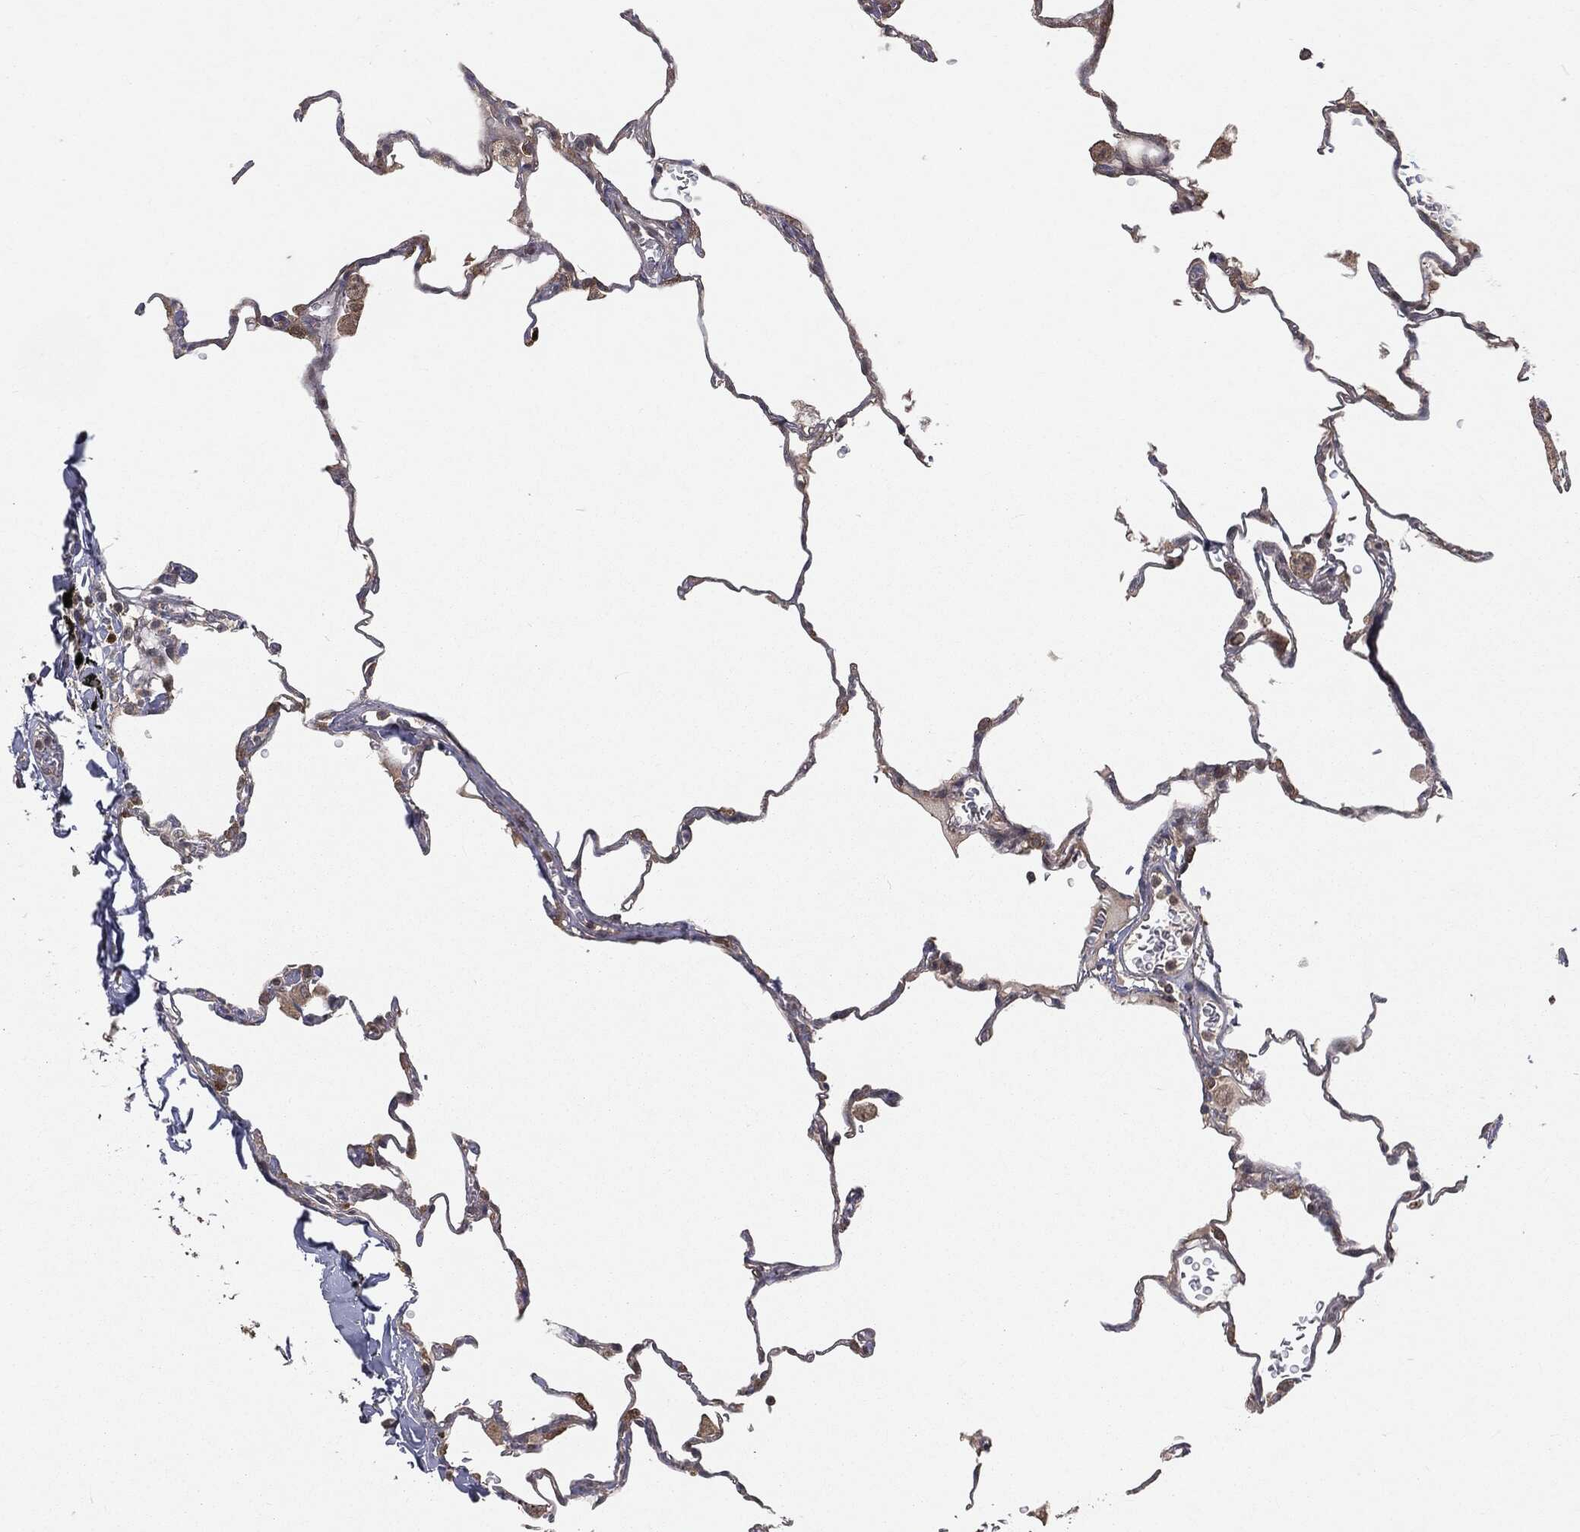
{"staining": {"intensity": "weak", "quantity": "<25%", "location": "cytoplasmic/membranous"}, "tissue": "lung", "cell_type": "Alveolar cells", "image_type": "normal", "snomed": [{"axis": "morphology", "description": "Normal tissue, NOS"}, {"axis": "morphology", "description": "Adenocarcinoma, metastatic, NOS"}, {"axis": "topography", "description": "Lung"}], "caption": "DAB immunohistochemical staining of normal lung displays no significant expression in alveolar cells. (IHC, brightfield microscopy, high magnification).", "gene": "FBXO7", "patient": {"sex": "male", "age": 45}}